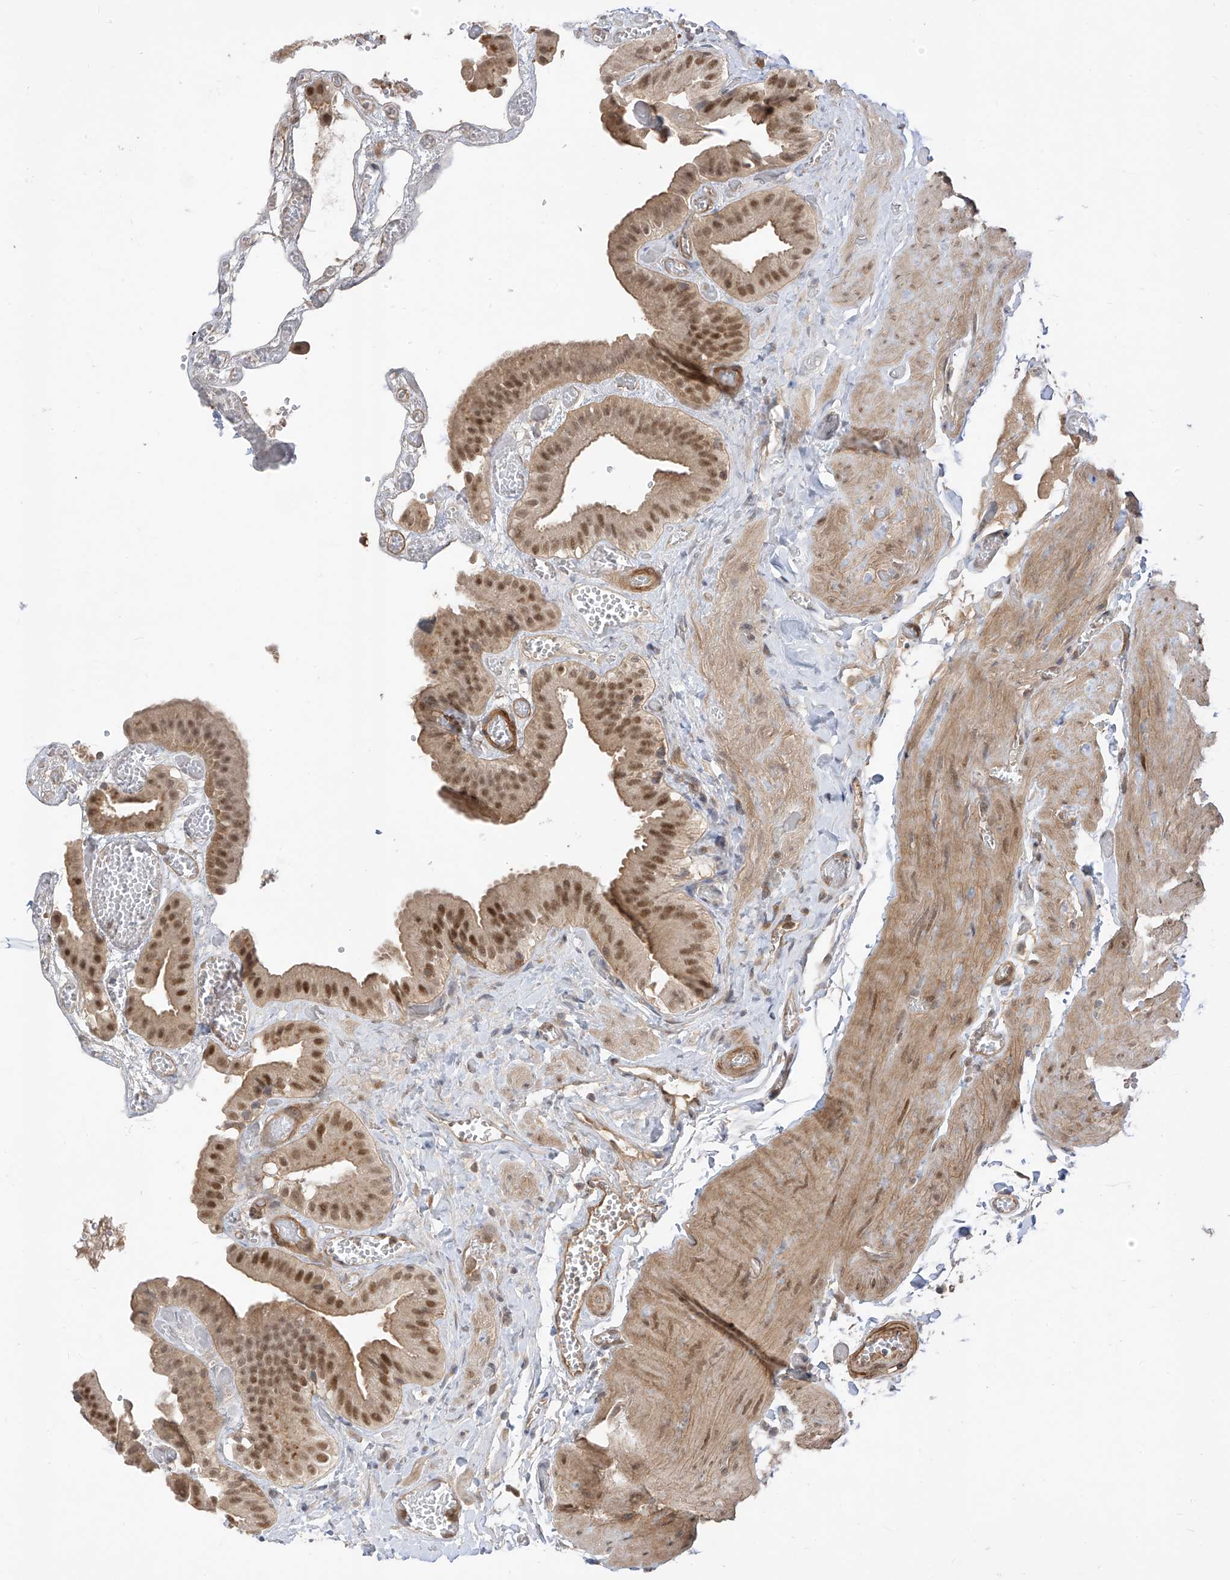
{"staining": {"intensity": "moderate", "quantity": ">75%", "location": "nuclear"}, "tissue": "gallbladder", "cell_type": "Glandular cells", "image_type": "normal", "snomed": [{"axis": "morphology", "description": "Normal tissue, NOS"}, {"axis": "topography", "description": "Gallbladder"}], "caption": "High-magnification brightfield microscopy of benign gallbladder stained with DAB (3,3'-diaminobenzidine) (brown) and counterstained with hematoxylin (blue). glandular cells exhibit moderate nuclear expression is seen in approximately>75% of cells. The staining was performed using DAB (3,3'-diaminobenzidine), with brown indicating positive protein expression. Nuclei are stained blue with hematoxylin.", "gene": "MRTFA", "patient": {"sex": "female", "age": 64}}